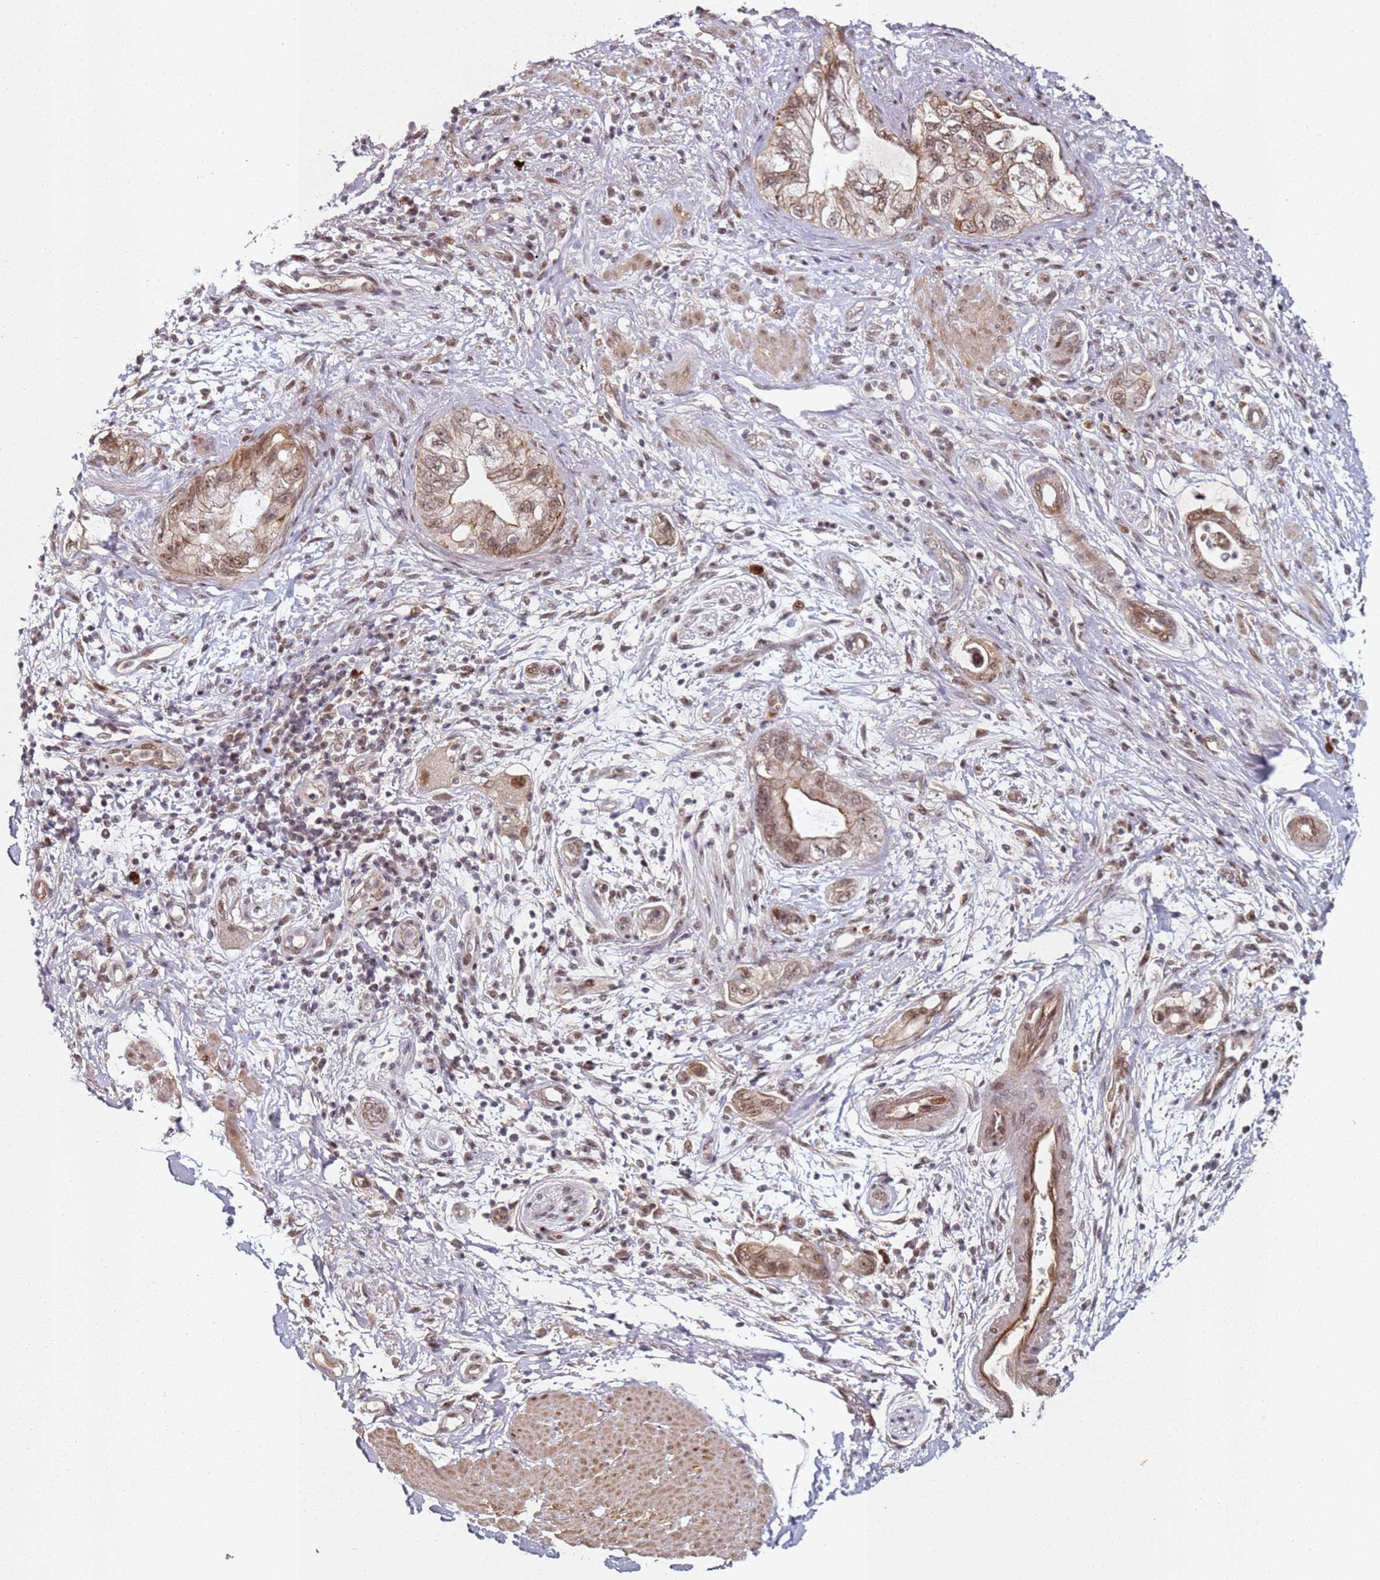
{"staining": {"intensity": "moderate", "quantity": ">75%", "location": "cytoplasmic/membranous,nuclear"}, "tissue": "pancreatic cancer", "cell_type": "Tumor cells", "image_type": "cancer", "snomed": [{"axis": "morphology", "description": "Adenocarcinoma, NOS"}, {"axis": "topography", "description": "Pancreas"}], "caption": "Protein expression analysis of pancreatic cancer (adenocarcinoma) shows moderate cytoplasmic/membranous and nuclear positivity in about >75% of tumor cells.", "gene": "ATF6B", "patient": {"sex": "female", "age": 73}}